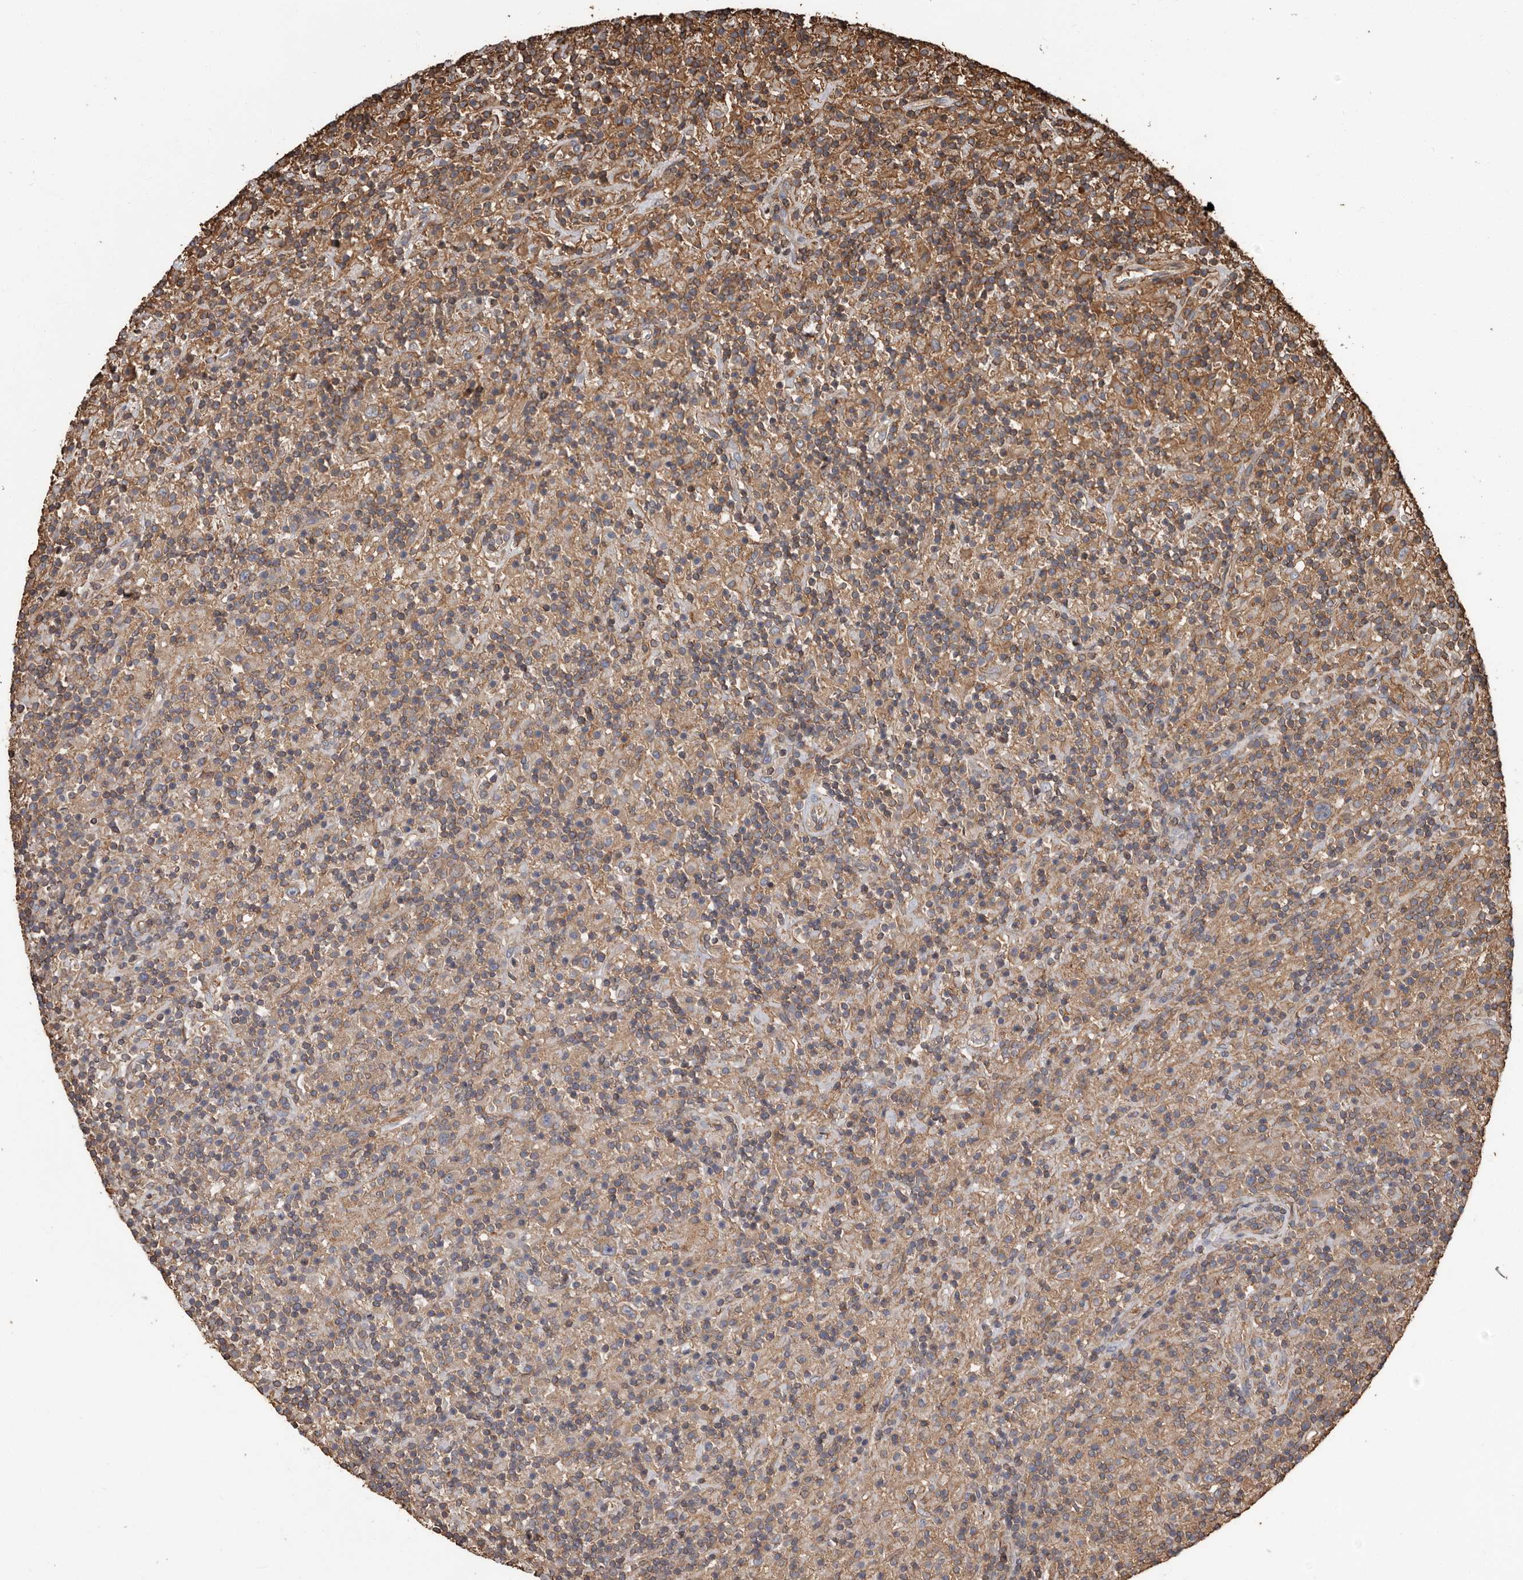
{"staining": {"intensity": "weak", "quantity": "<25%", "location": "cytoplasmic/membranous"}, "tissue": "lymphoma", "cell_type": "Tumor cells", "image_type": "cancer", "snomed": [{"axis": "morphology", "description": "Hodgkin's disease, NOS"}, {"axis": "topography", "description": "Lymph node"}], "caption": "IHC micrograph of Hodgkin's disease stained for a protein (brown), which displays no expression in tumor cells.", "gene": "DENND6B", "patient": {"sex": "male", "age": 70}}